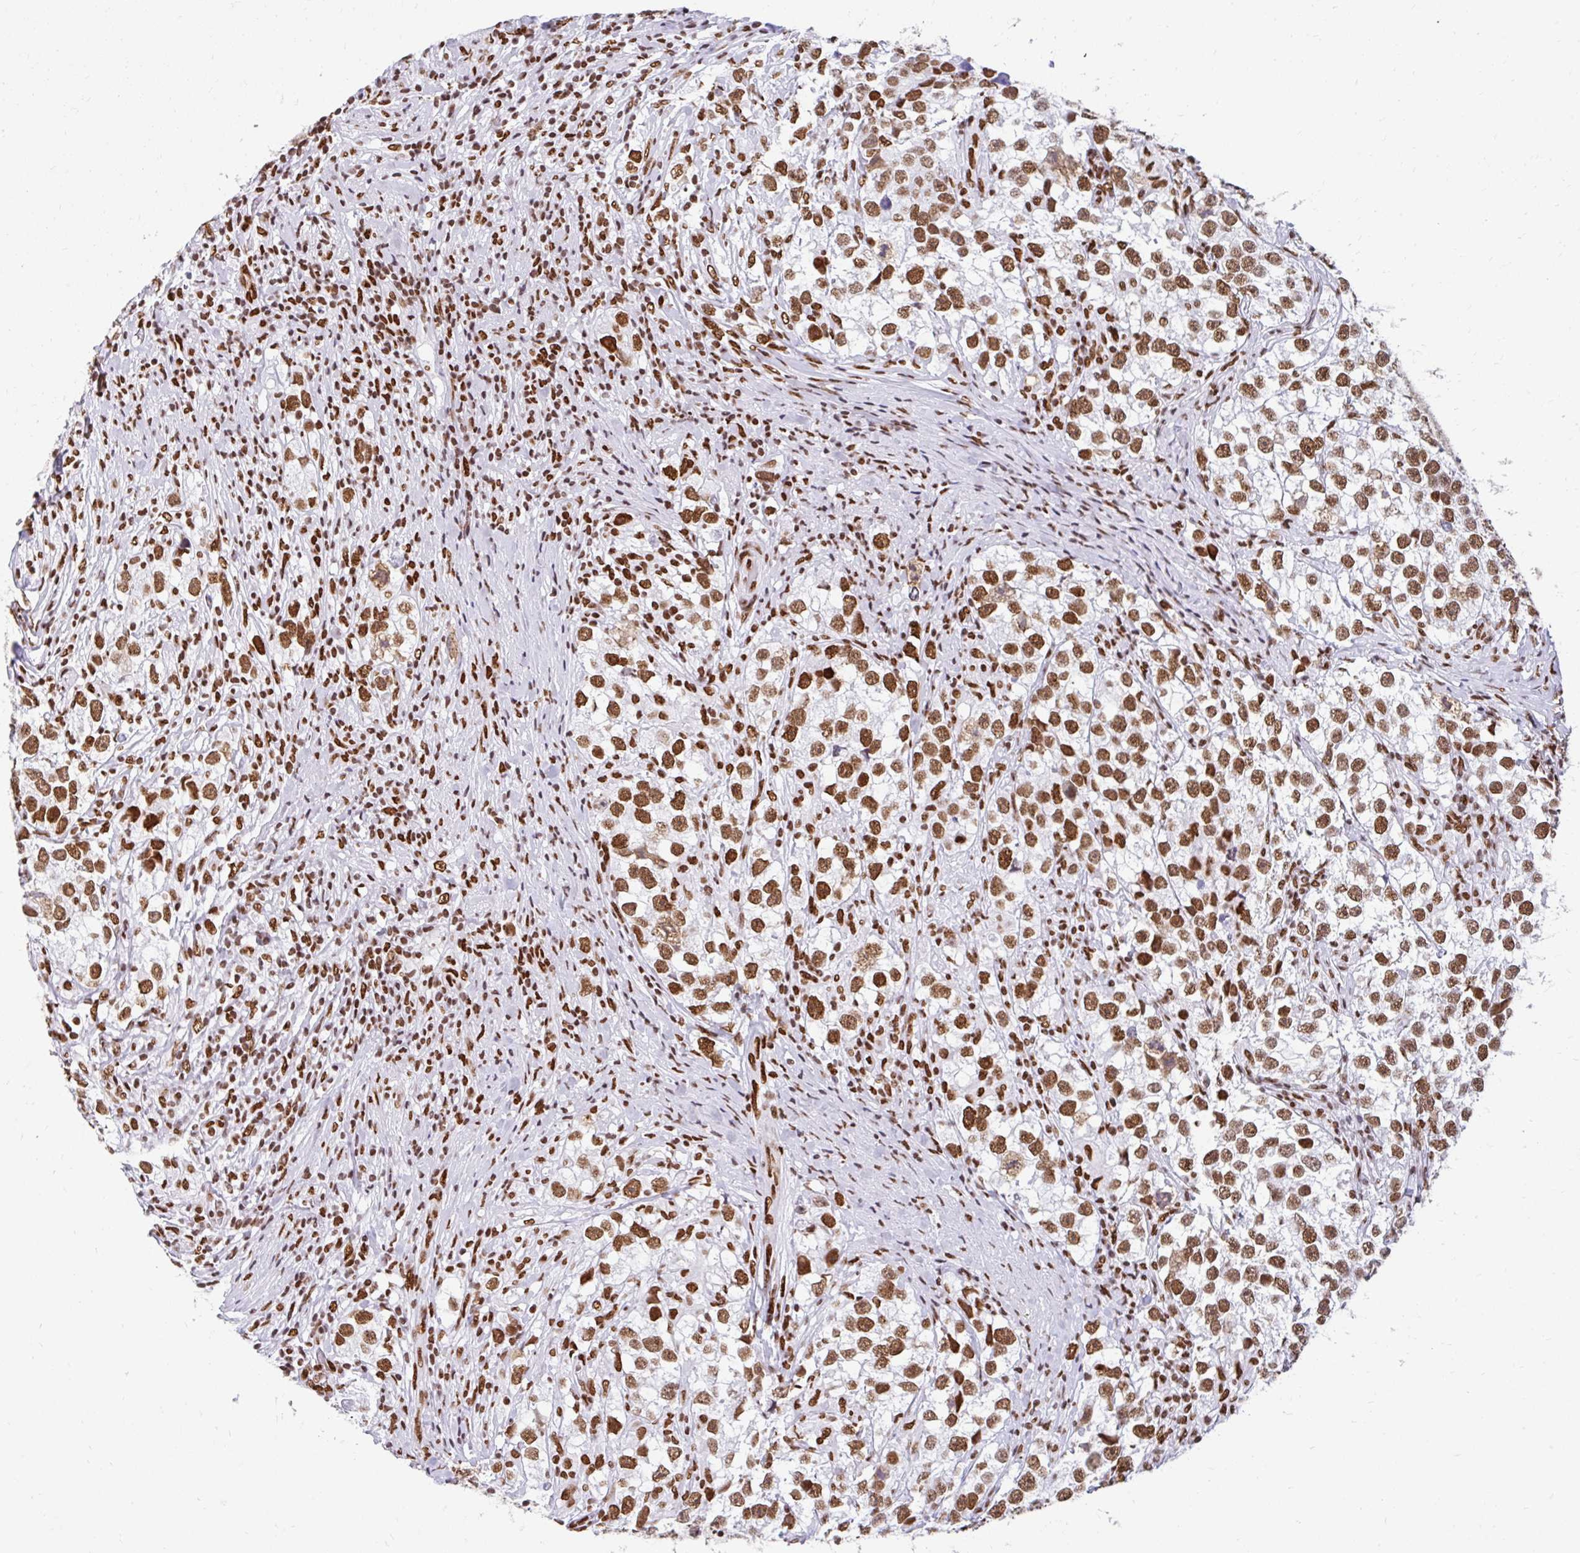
{"staining": {"intensity": "strong", "quantity": ">75%", "location": "nuclear"}, "tissue": "testis cancer", "cell_type": "Tumor cells", "image_type": "cancer", "snomed": [{"axis": "morphology", "description": "Seminoma, NOS"}, {"axis": "topography", "description": "Testis"}], "caption": "Immunohistochemical staining of human testis seminoma shows high levels of strong nuclear staining in approximately >75% of tumor cells.", "gene": "KHDRBS1", "patient": {"sex": "male", "age": 46}}